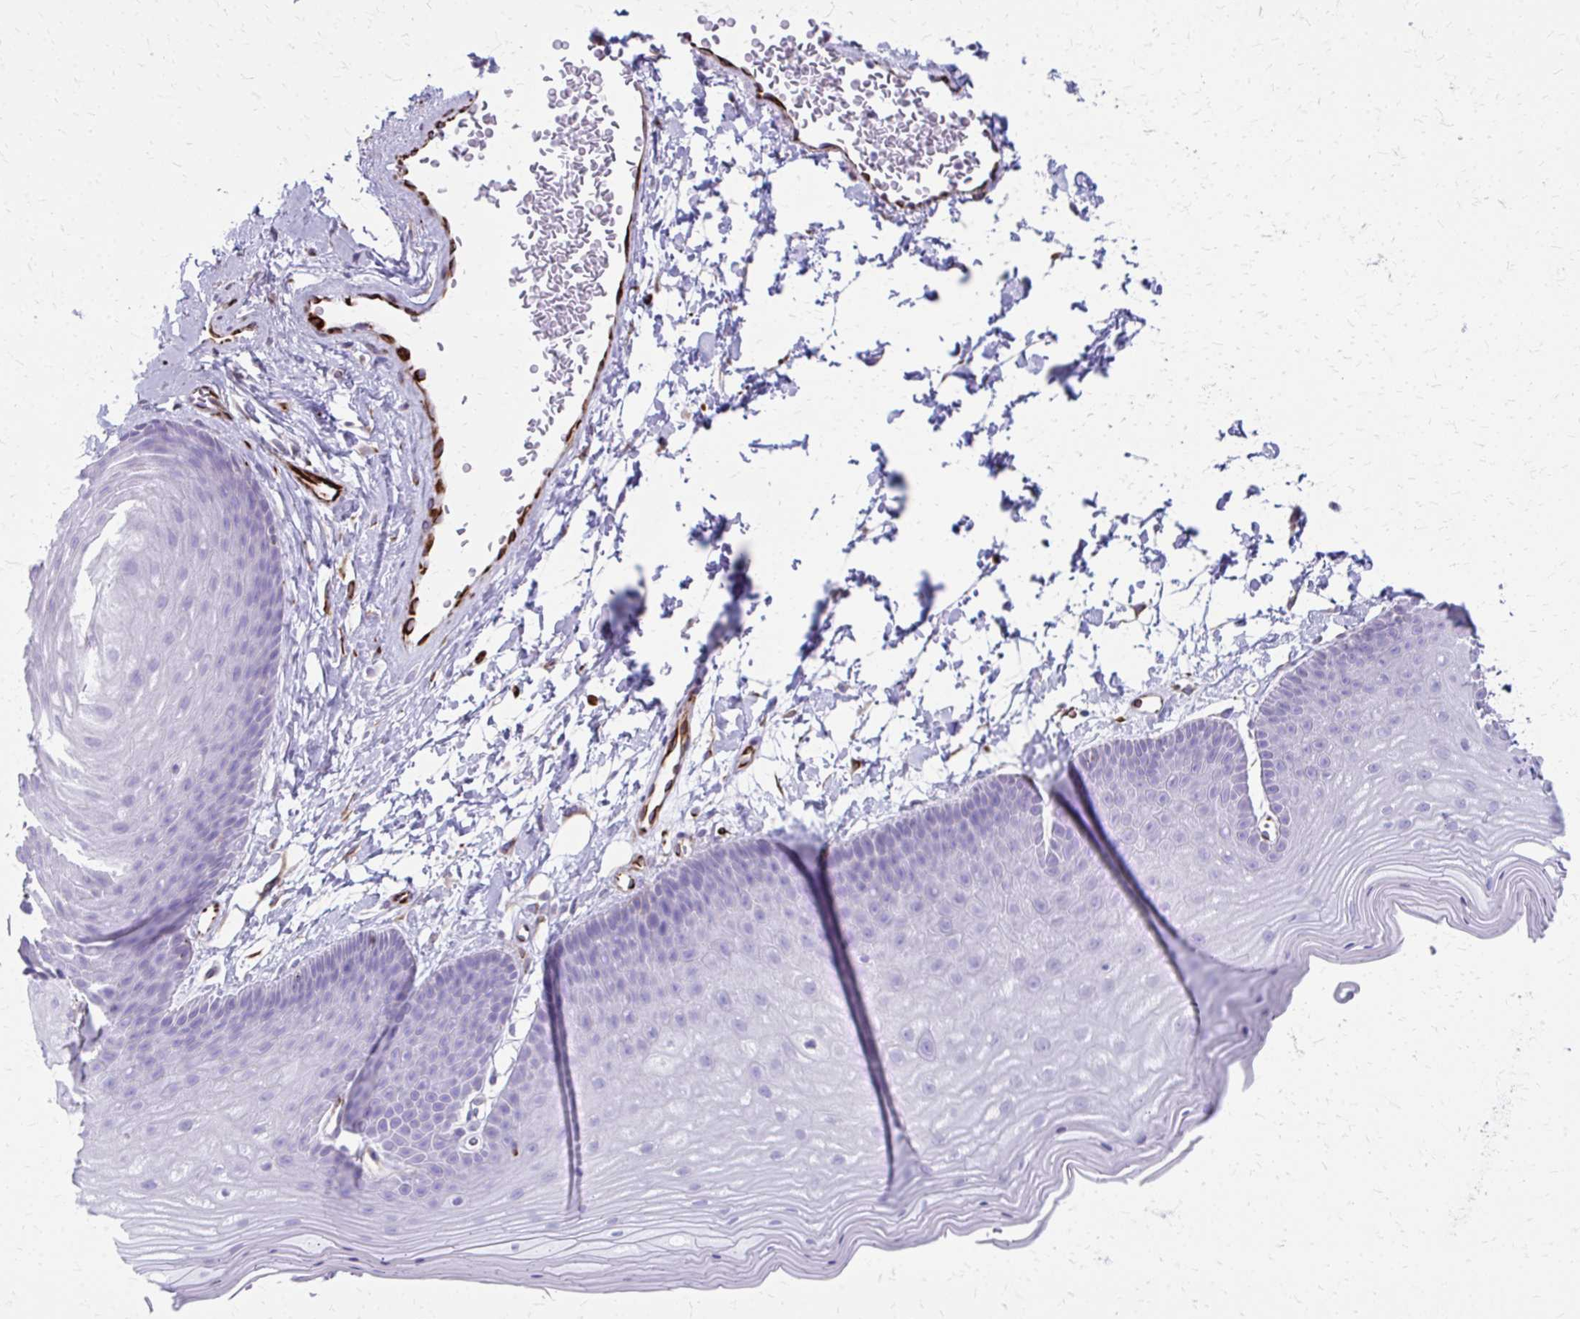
{"staining": {"intensity": "negative", "quantity": "none", "location": "none"}, "tissue": "skin", "cell_type": "Epidermal cells", "image_type": "normal", "snomed": [{"axis": "morphology", "description": "Normal tissue, NOS"}, {"axis": "topography", "description": "Anal"}], "caption": "Protein analysis of unremarkable skin demonstrates no significant positivity in epidermal cells. (DAB IHC visualized using brightfield microscopy, high magnification).", "gene": "TRIM6", "patient": {"sex": "male", "age": 53}}